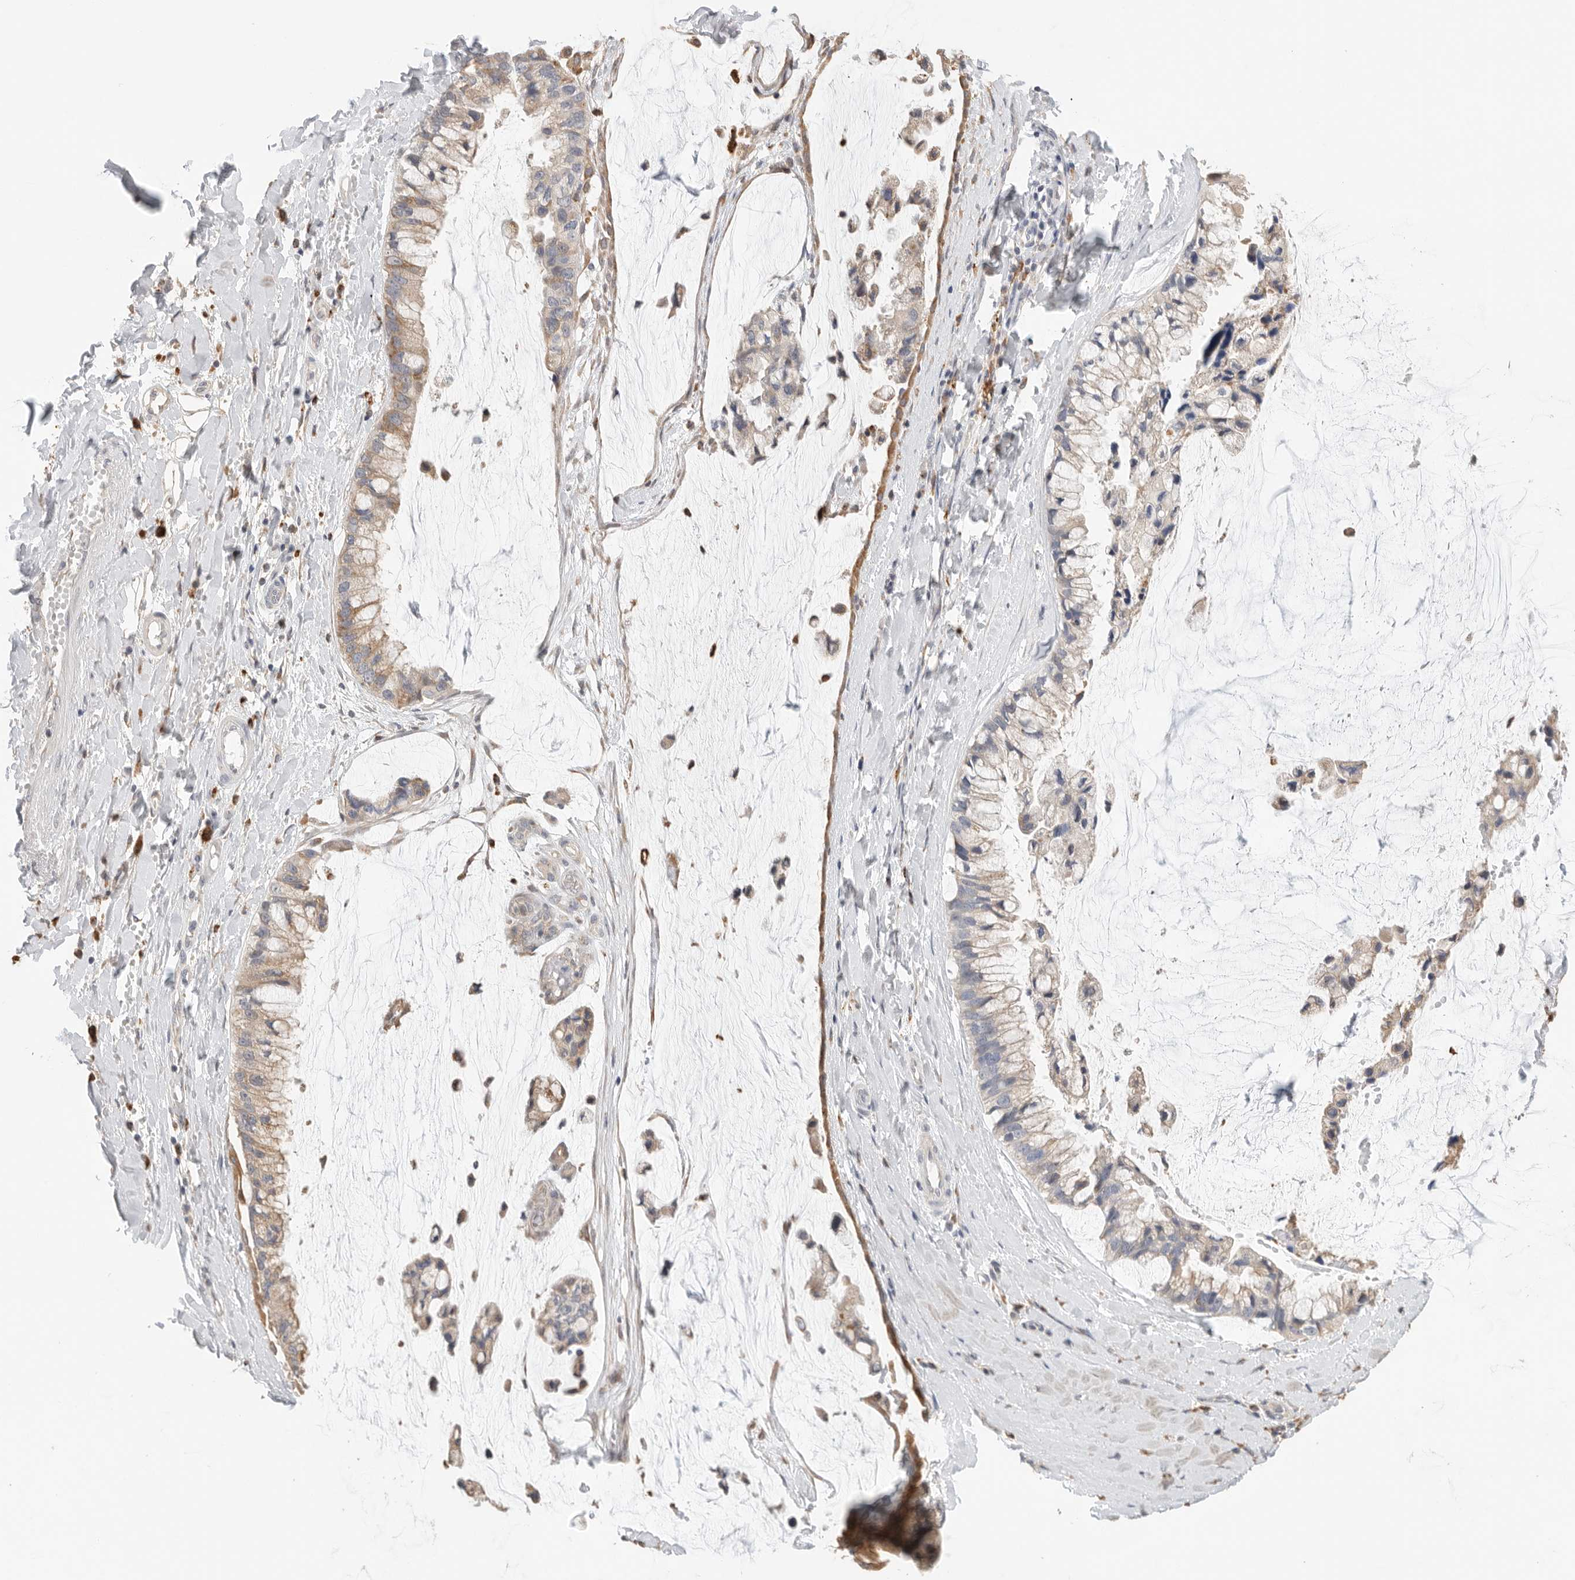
{"staining": {"intensity": "weak", "quantity": ">75%", "location": "cytoplasmic/membranous"}, "tissue": "ovarian cancer", "cell_type": "Tumor cells", "image_type": "cancer", "snomed": [{"axis": "morphology", "description": "Cystadenocarcinoma, mucinous, NOS"}, {"axis": "topography", "description": "Ovary"}], "caption": "A low amount of weak cytoplasmic/membranous staining is present in about >75% of tumor cells in ovarian mucinous cystadenocarcinoma tissue.", "gene": "GGH", "patient": {"sex": "female", "age": 39}}